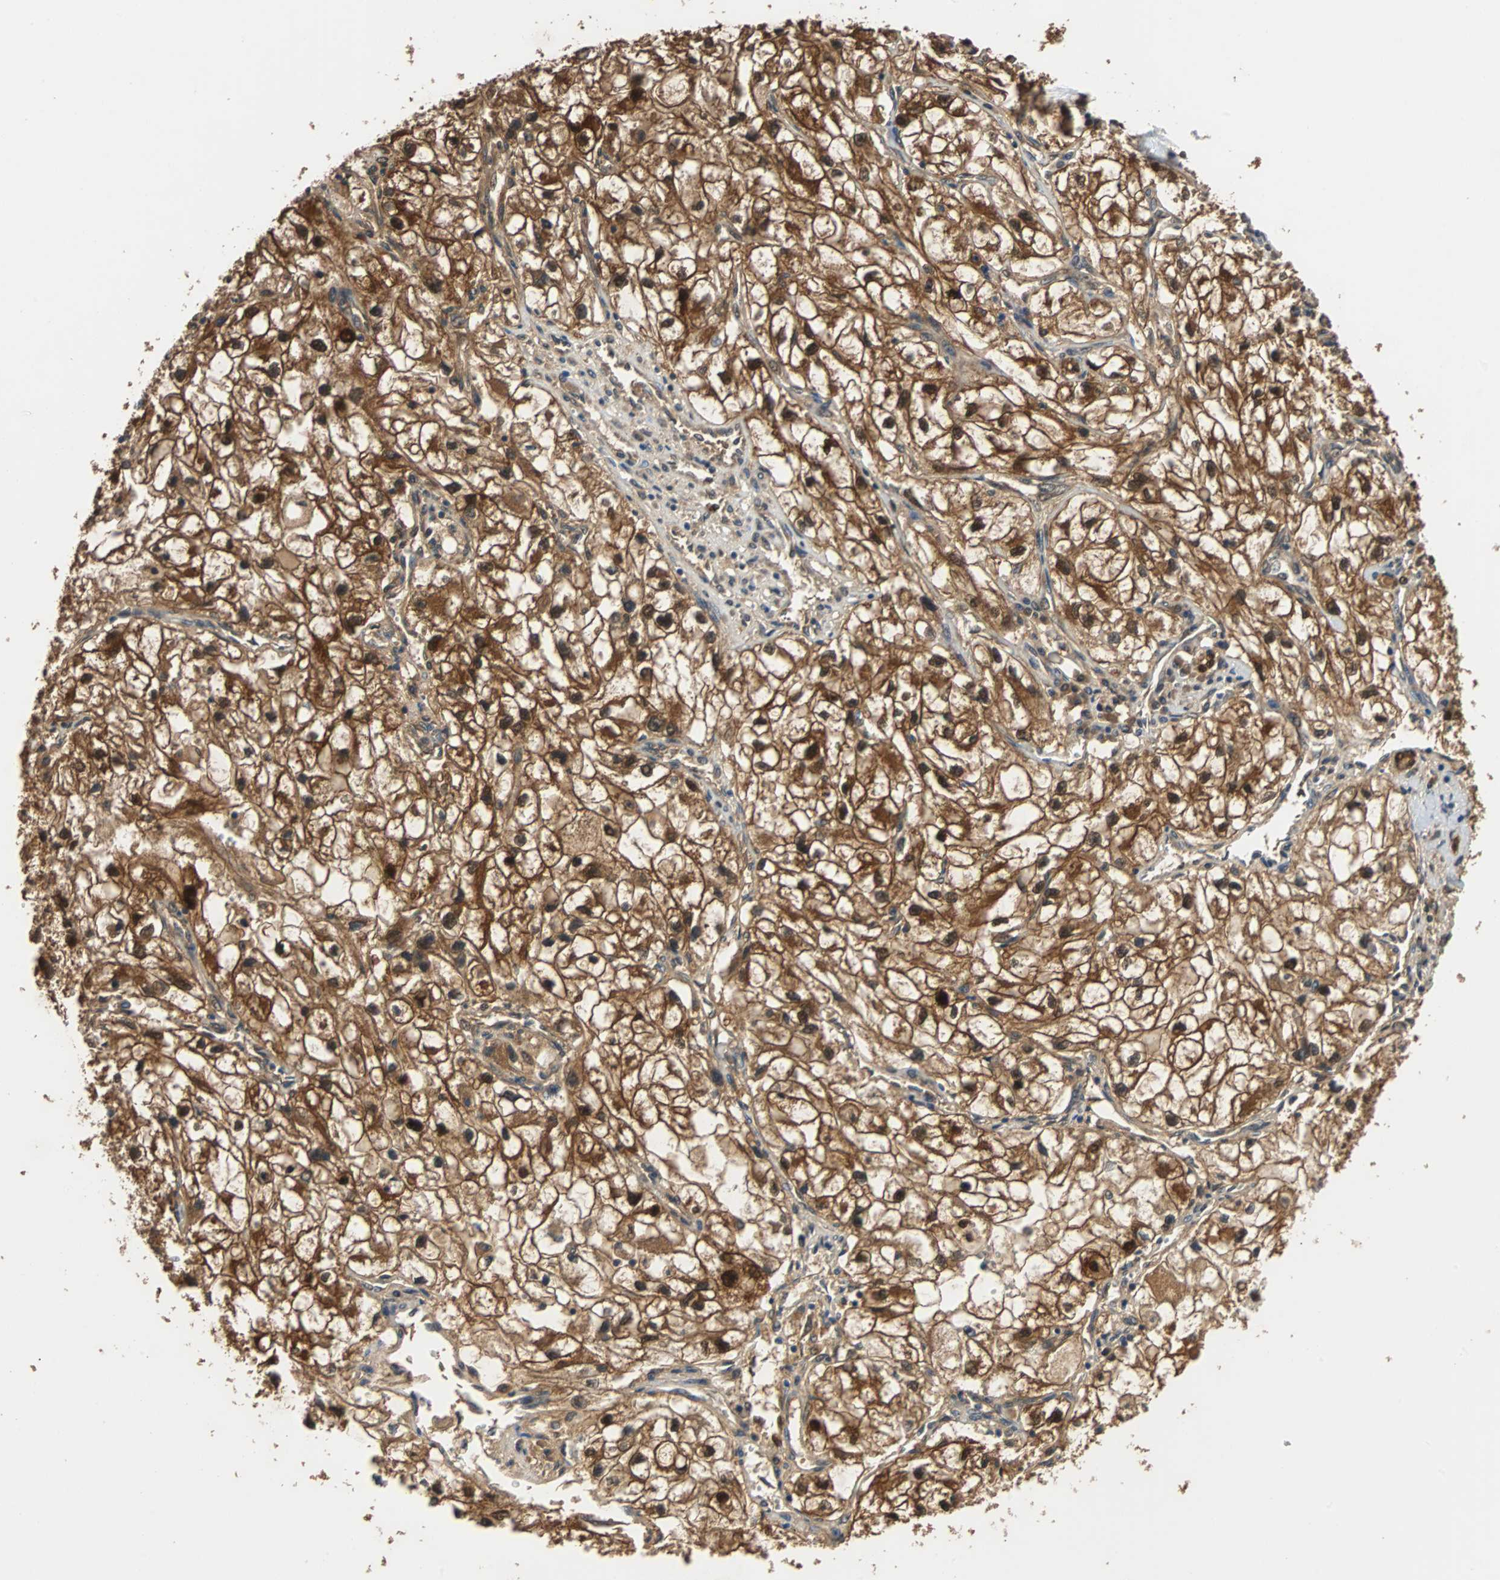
{"staining": {"intensity": "strong", "quantity": ">75%", "location": "cytoplasmic/membranous,nuclear"}, "tissue": "renal cancer", "cell_type": "Tumor cells", "image_type": "cancer", "snomed": [{"axis": "morphology", "description": "Adenocarcinoma, NOS"}, {"axis": "topography", "description": "Kidney"}], "caption": "This is an image of IHC staining of renal adenocarcinoma, which shows strong expression in the cytoplasmic/membranous and nuclear of tumor cells.", "gene": "PRDX6", "patient": {"sex": "female", "age": 70}}